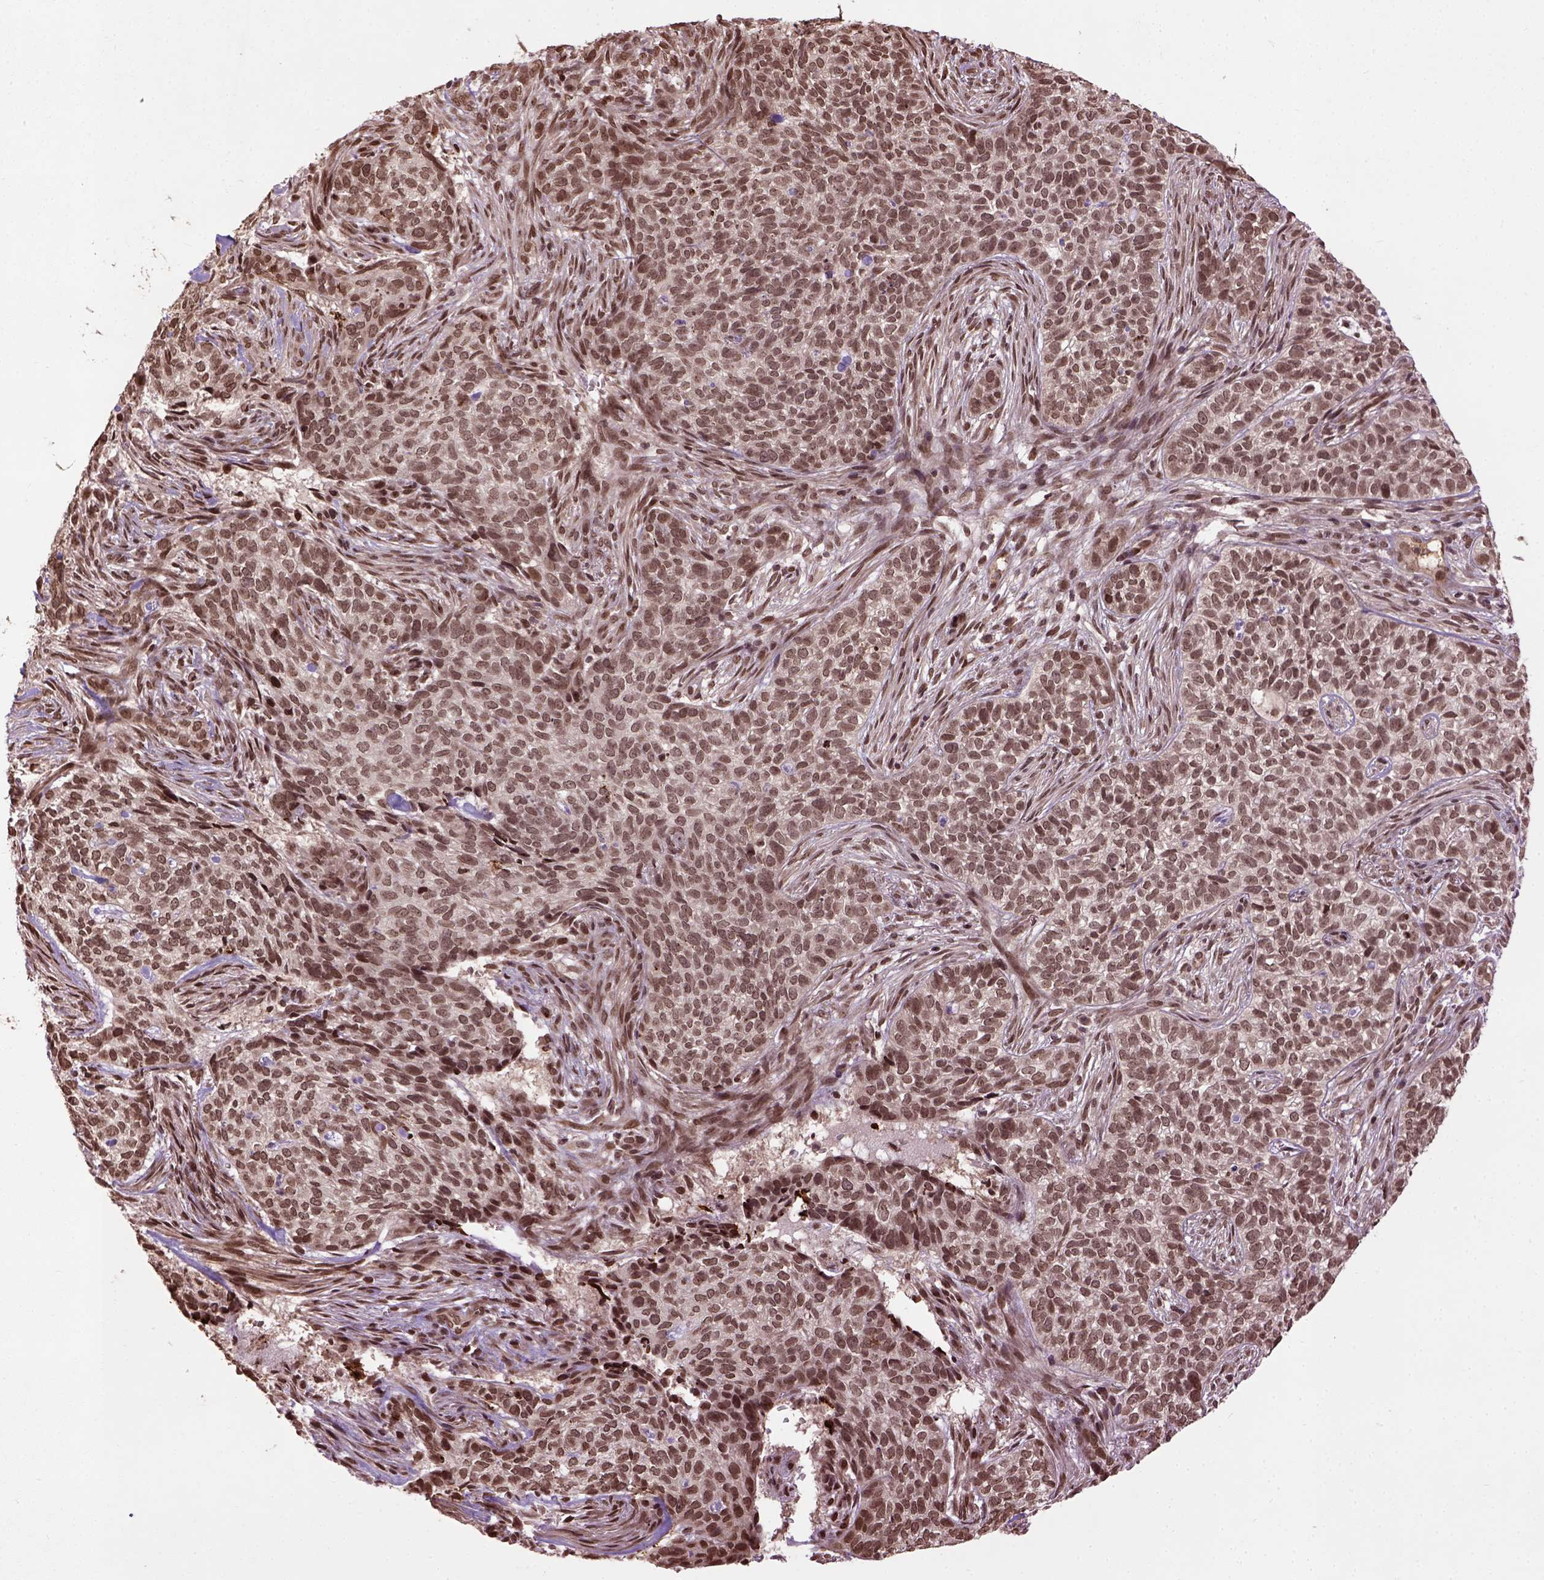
{"staining": {"intensity": "moderate", "quantity": ">75%", "location": "nuclear"}, "tissue": "skin cancer", "cell_type": "Tumor cells", "image_type": "cancer", "snomed": [{"axis": "morphology", "description": "Basal cell carcinoma"}, {"axis": "topography", "description": "Skin"}], "caption": "The micrograph shows immunohistochemical staining of basal cell carcinoma (skin). There is moderate nuclear staining is present in approximately >75% of tumor cells. (IHC, brightfield microscopy, high magnification).", "gene": "BANF1", "patient": {"sex": "female", "age": 69}}